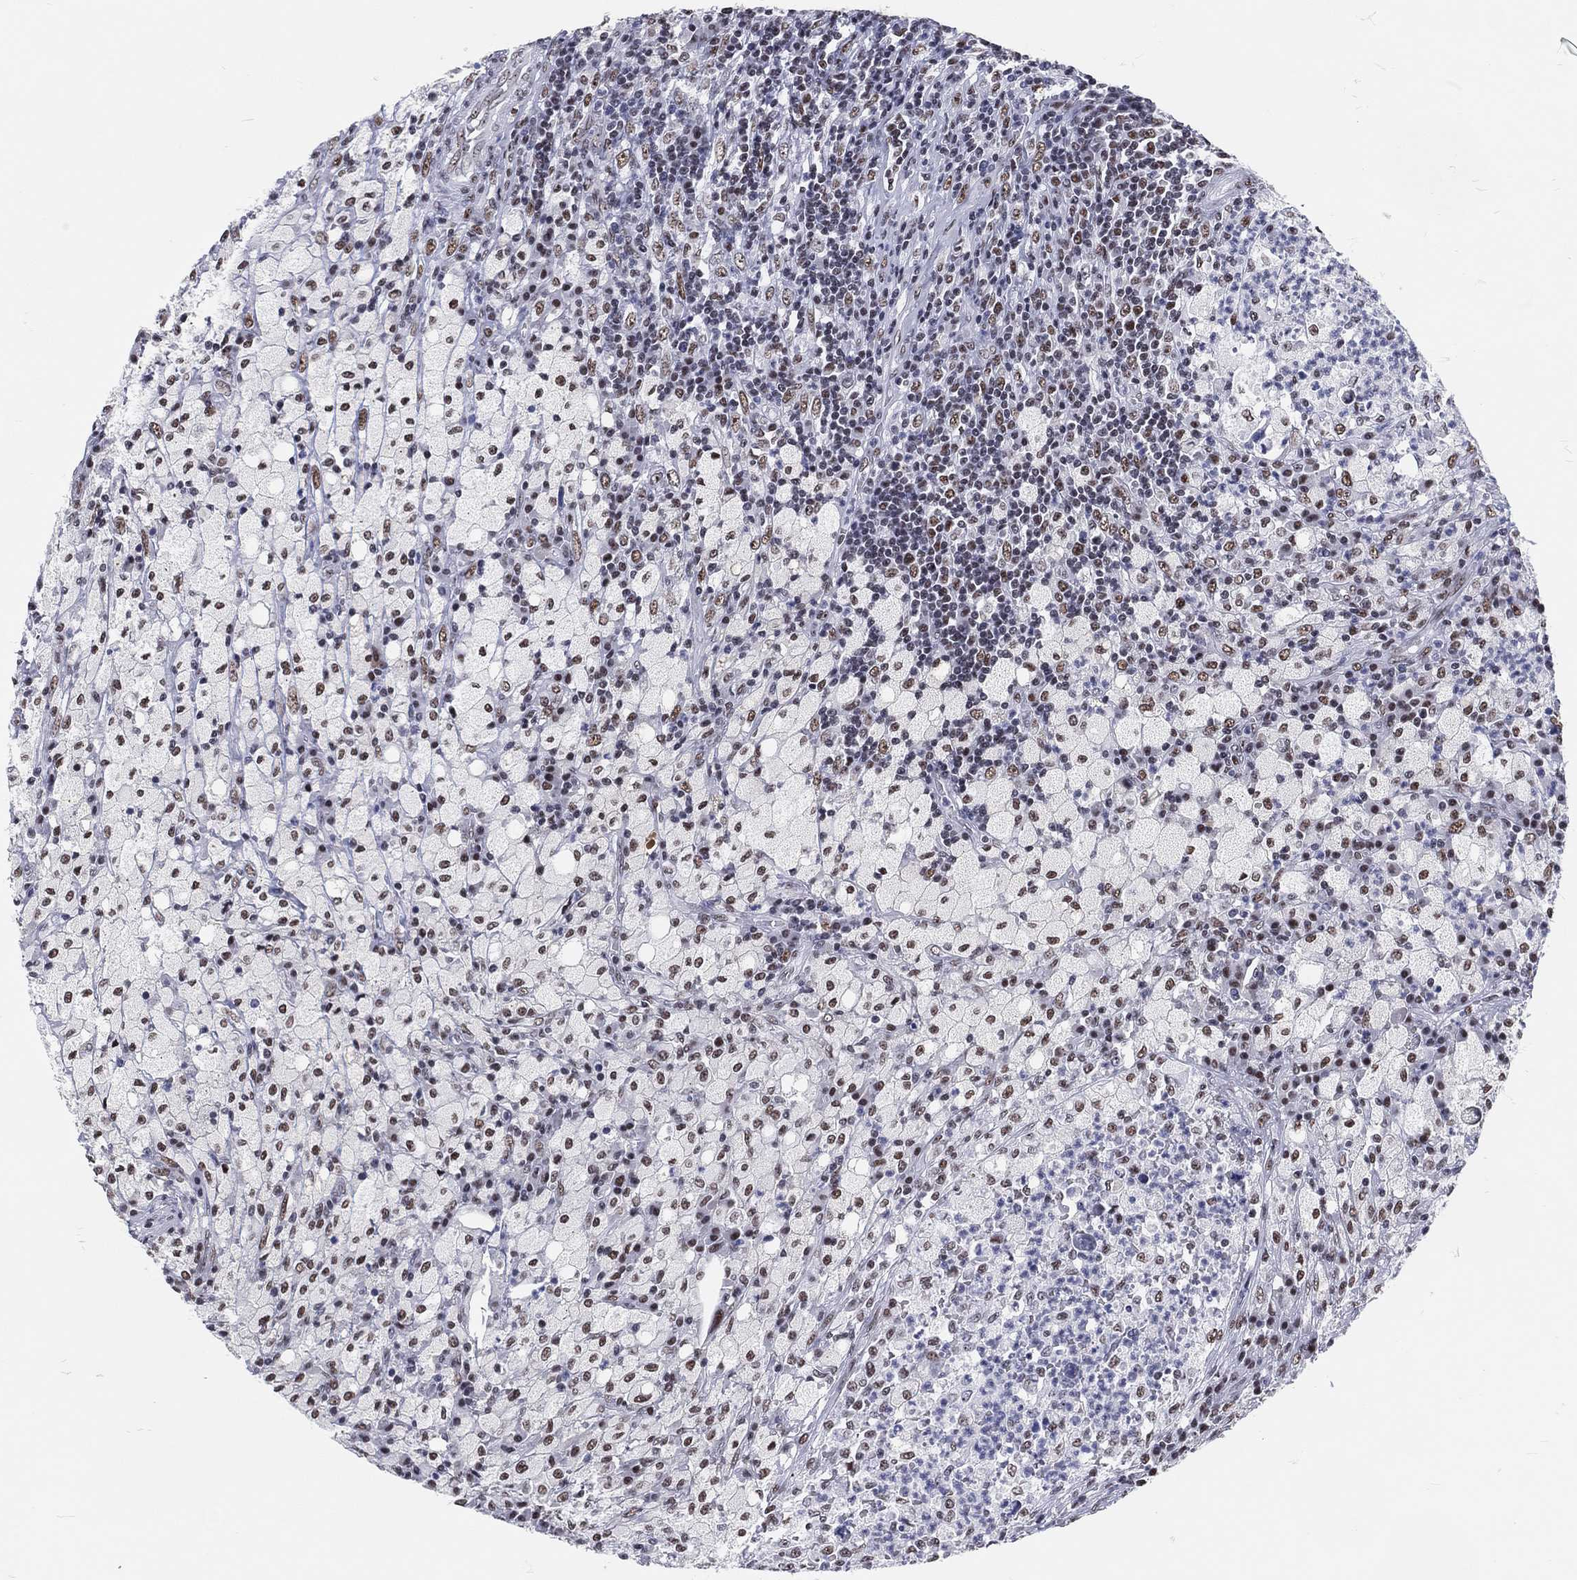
{"staining": {"intensity": "moderate", "quantity": ">75%", "location": "nuclear"}, "tissue": "testis cancer", "cell_type": "Tumor cells", "image_type": "cancer", "snomed": [{"axis": "morphology", "description": "Necrosis, NOS"}, {"axis": "morphology", "description": "Carcinoma, Embryonal, NOS"}, {"axis": "topography", "description": "Testis"}], "caption": "DAB immunohistochemical staining of testis embryonal carcinoma demonstrates moderate nuclear protein staining in approximately >75% of tumor cells.", "gene": "MAPK8IP1", "patient": {"sex": "male", "age": 19}}